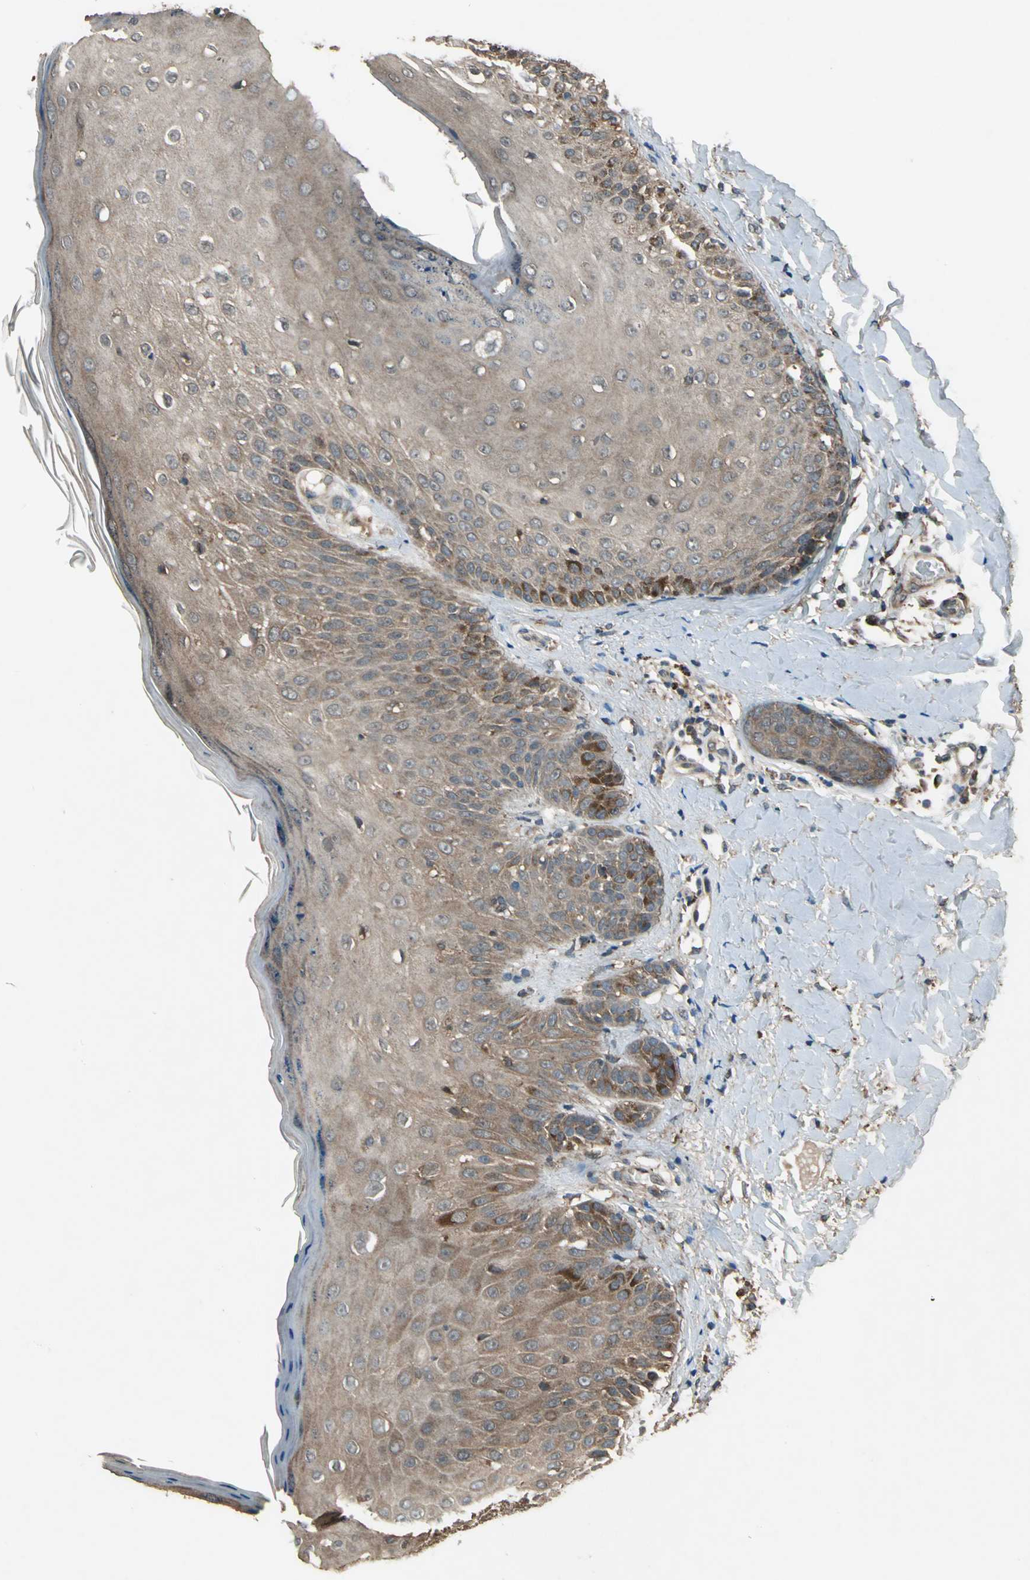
{"staining": {"intensity": "moderate", "quantity": ">75%", "location": "cytoplasmic/membranous"}, "tissue": "skin cancer", "cell_type": "Tumor cells", "image_type": "cancer", "snomed": [{"axis": "morphology", "description": "Squamous cell carcinoma, NOS"}, {"axis": "topography", "description": "Skin"}], "caption": "Protein expression analysis of skin squamous cell carcinoma exhibits moderate cytoplasmic/membranous expression in approximately >75% of tumor cells. Immunohistochemistry stains the protein of interest in brown and the nuclei are stained blue.", "gene": "NFKBIE", "patient": {"sex": "male", "age": 24}}